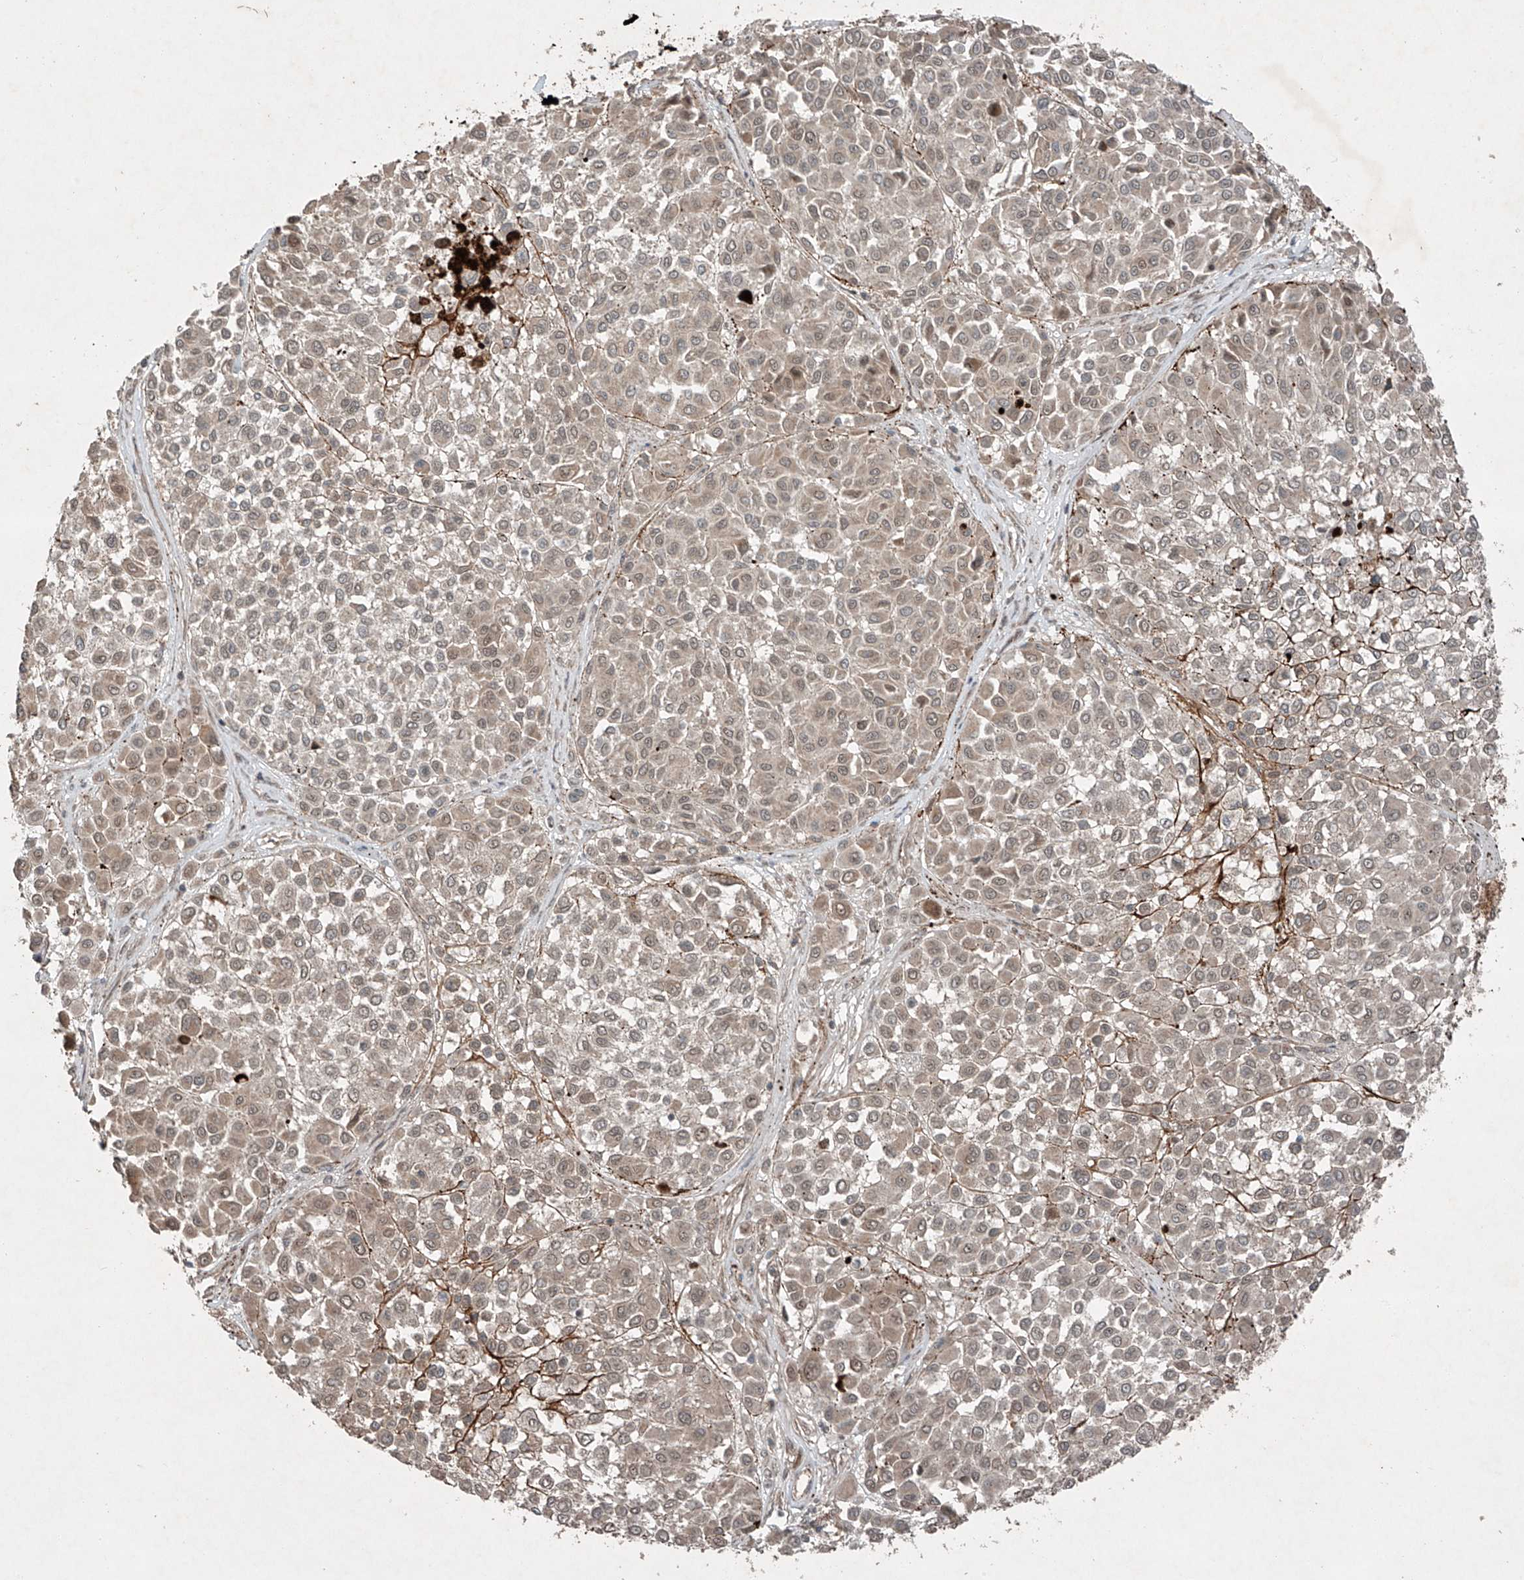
{"staining": {"intensity": "weak", "quantity": "25%-75%", "location": "cytoplasmic/membranous"}, "tissue": "melanoma", "cell_type": "Tumor cells", "image_type": "cancer", "snomed": [{"axis": "morphology", "description": "Malignant melanoma, Metastatic site"}, {"axis": "topography", "description": "Soft tissue"}], "caption": "Immunohistochemistry micrograph of malignant melanoma (metastatic site) stained for a protein (brown), which demonstrates low levels of weak cytoplasmic/membranous expression in approximately 25%-75% of tumor cells.", "gene": "ZNF620", "patient": {"sex": "male", "age": 41}}